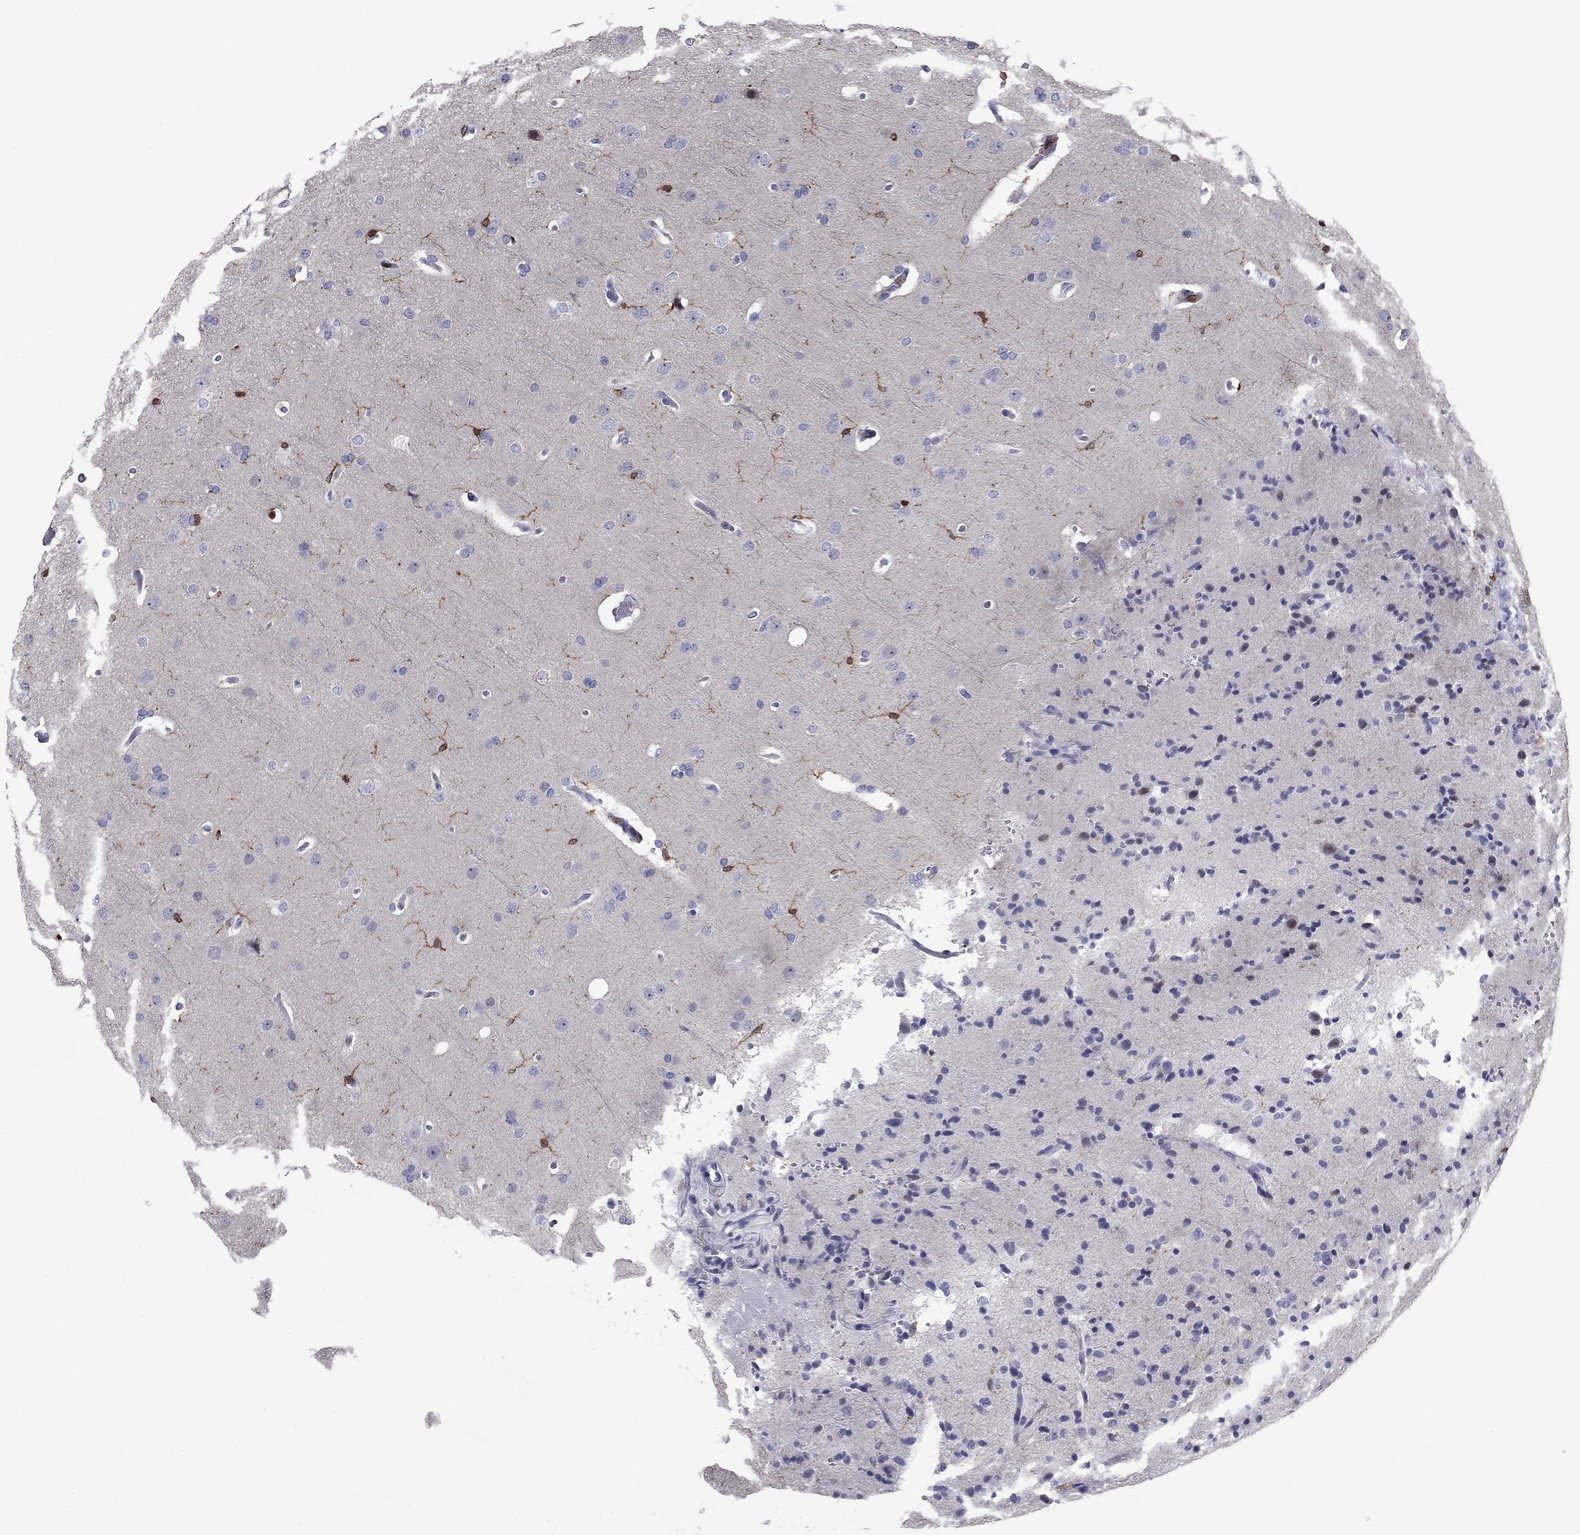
{"staining": {"intensity": "negative", "quantity": "none", "location": "none"}, "tissue": "glioma", "cell_type": "Tumor cells", "image_type": "cancer", "snomed": [{"axis": "morphology", "description": "Glioma, malignant, Low grade"}, {"axis": "topography", "description": "Brain"}], "caption": "This is an immunohistochemistry micrograph of glioma. There is no staining in tumor cells.", "gene": "ARHGAP27", "patient": {"sex": "male", "age": 41}}